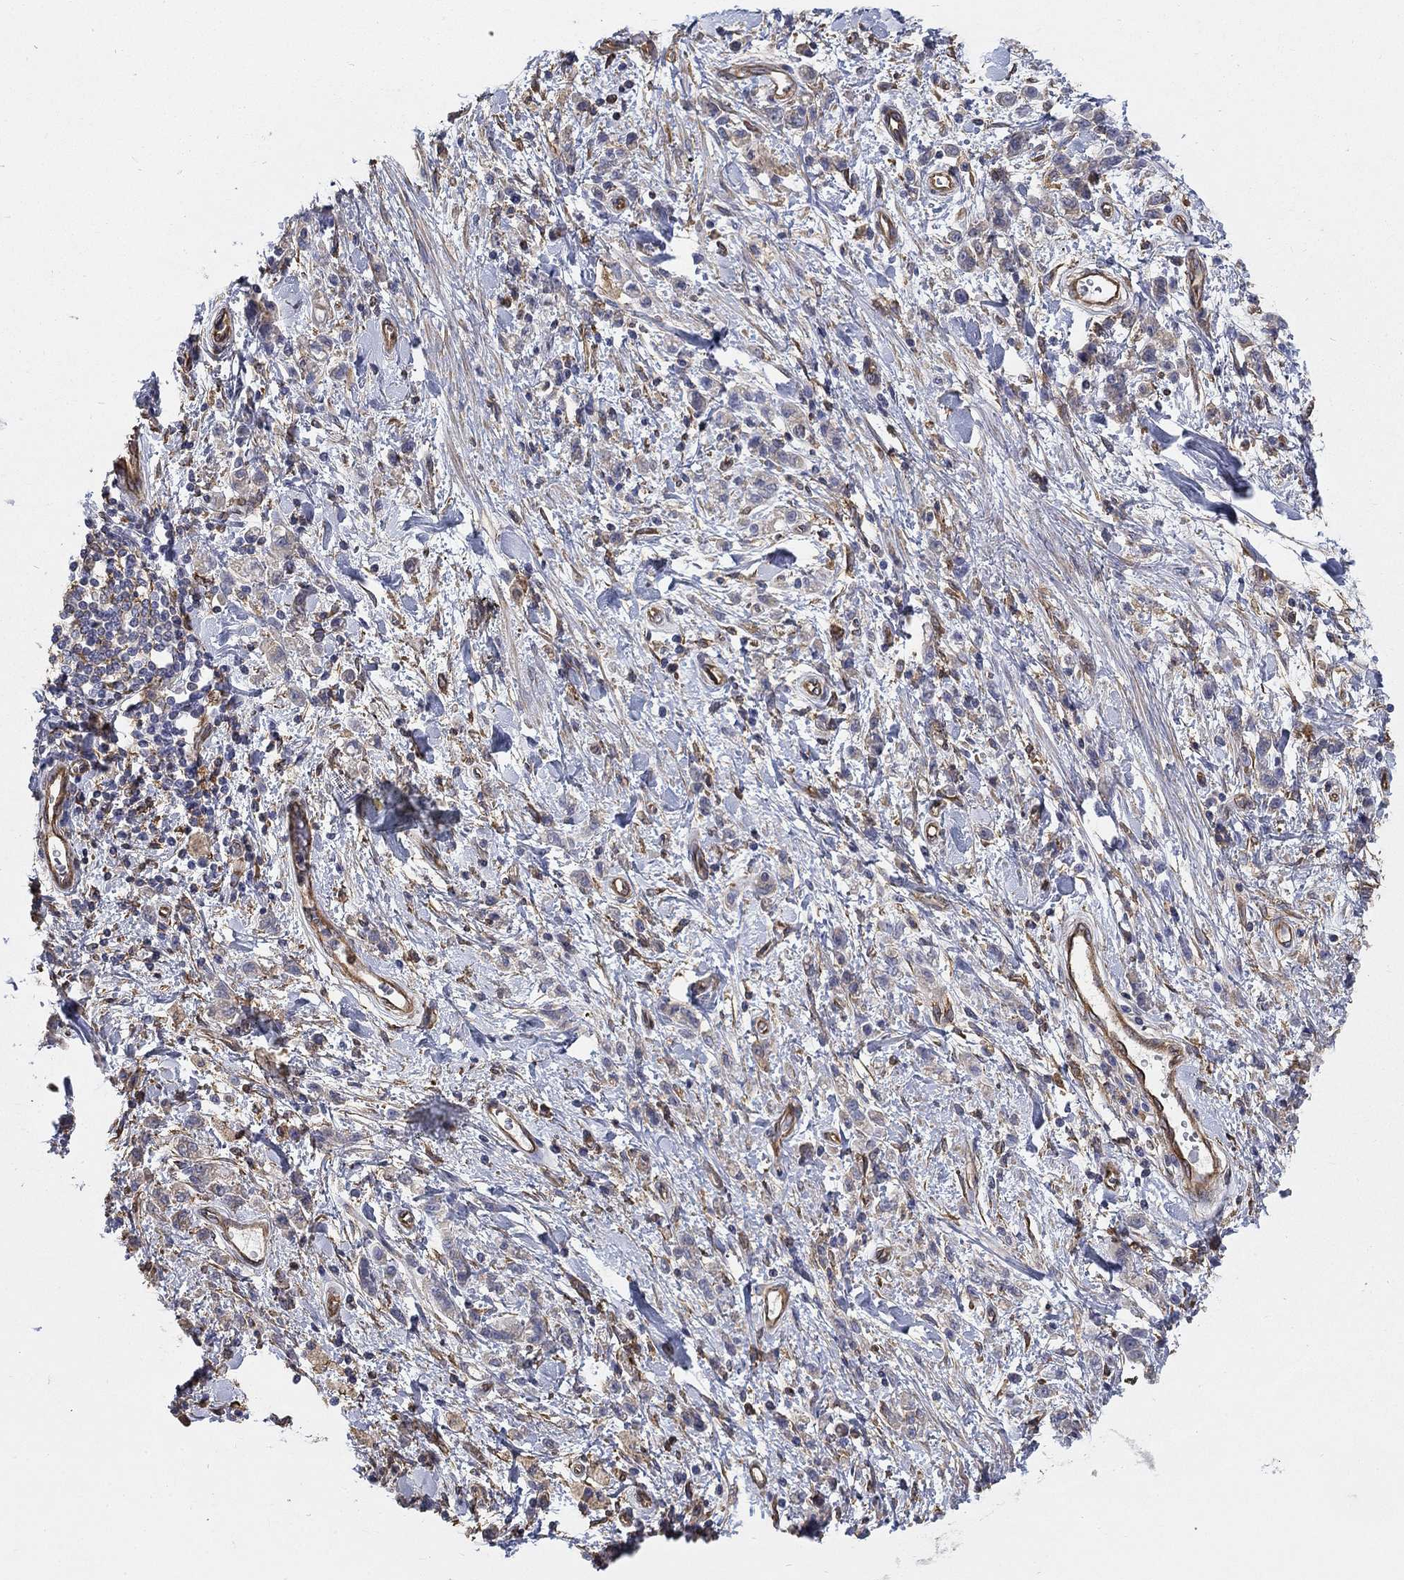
{"staining": {"intensity": "weak", "quantity": ">75%", "location": "cytoplasmic/membranous"}, "tissue": "stomach cancer", "cell_type": "Tumor cells", "image_type": "cancer", "snomed": [{"axis": "morphology", "description": "Adenocarcinoma, NOS"}, {"axis": "topography", "description": "Stomach"}], "caption": "Immunohistochemistry (IHC) histopathology image of neoplastic tissue: stomach cancer stained using immunohistochemistry (IHC) exhibits low levels of weak protein expression localized specifically in the cytoplasmic/membranous of tumor cells, appearing as a cytoplasmic/membranous brown color.", "gene": "DPYSL2", "patient": {"sex": "male", "age": 77}}